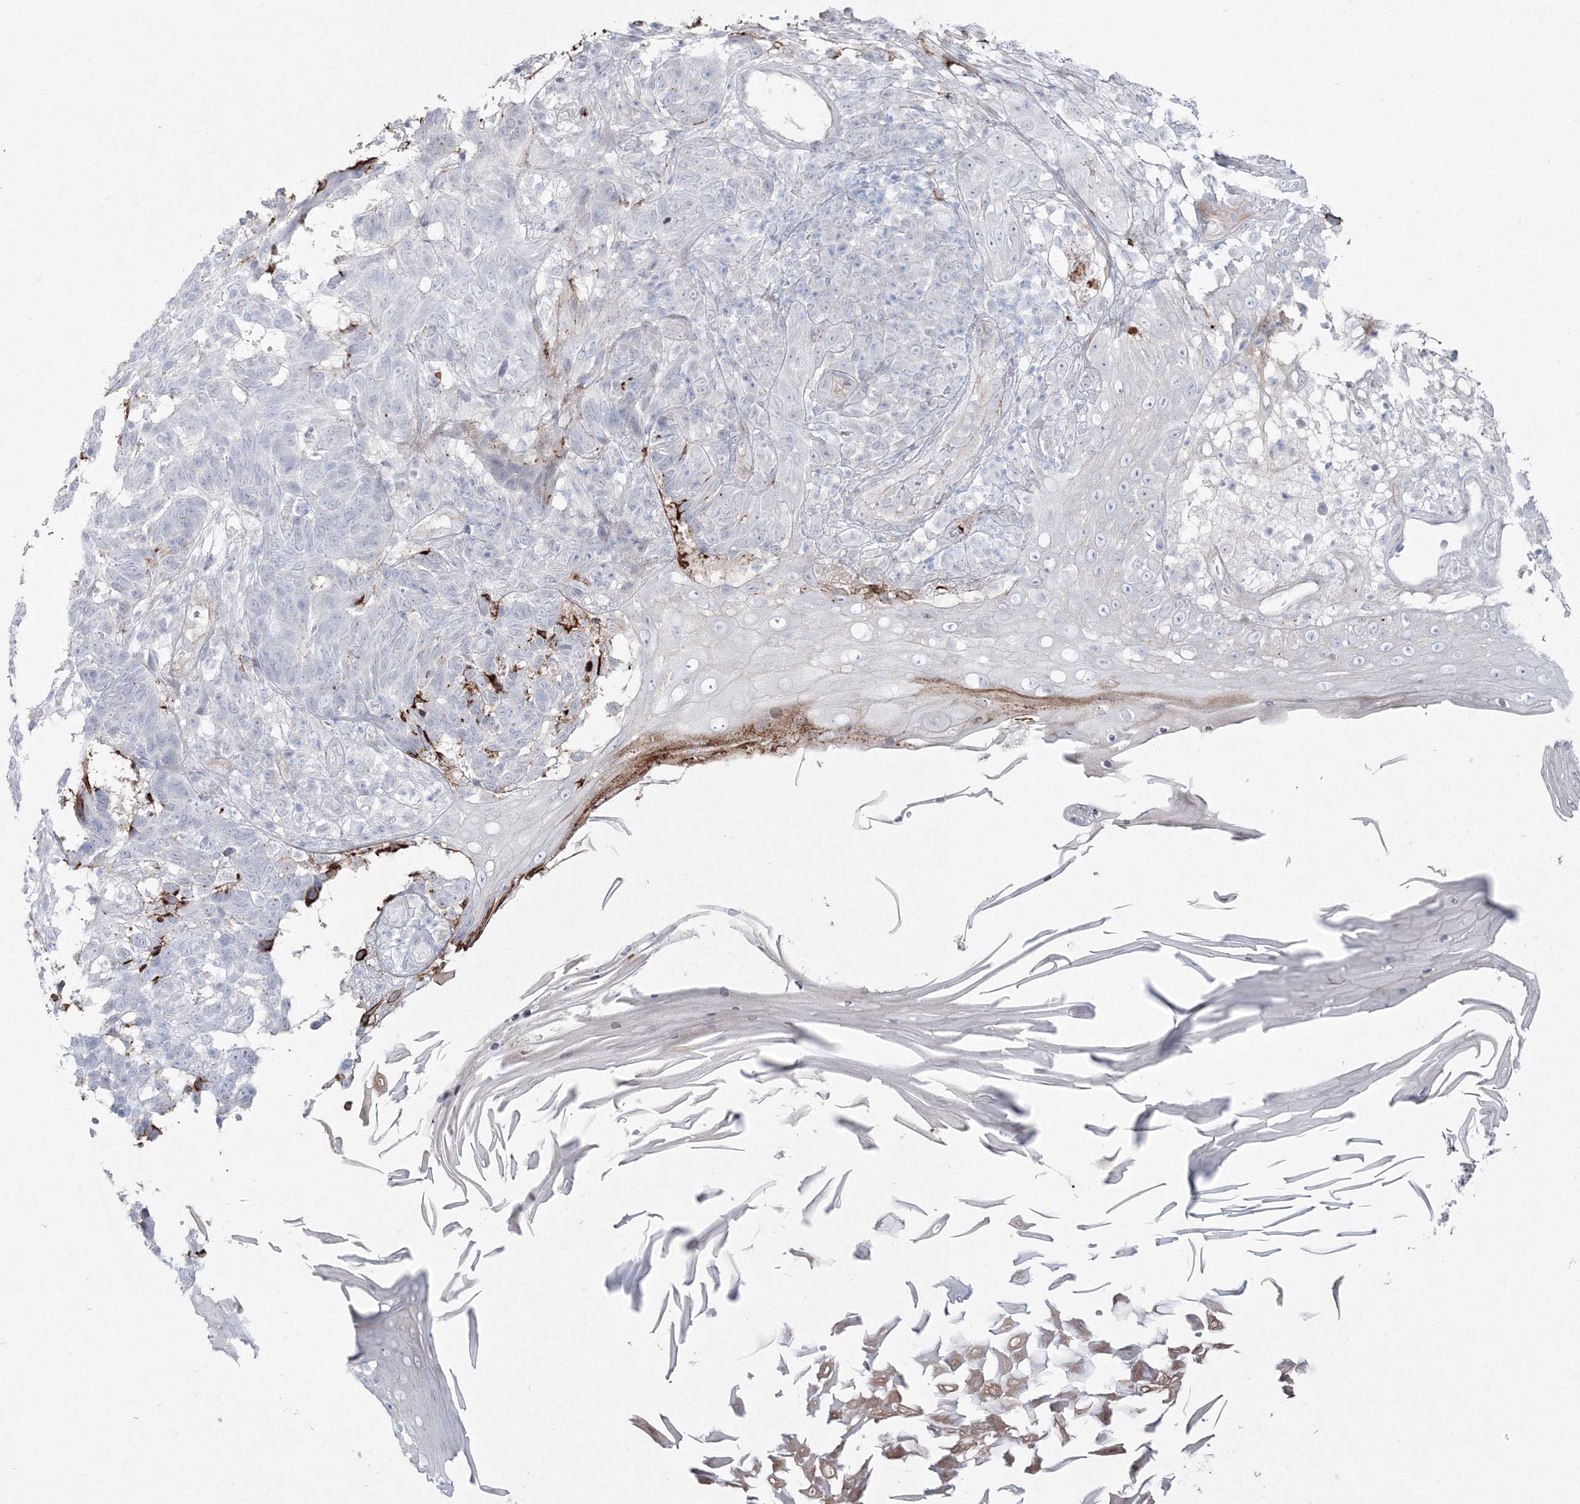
{"staining": {"intensity": "negative", "quantity": "none", "location": "none"}, "tissue": "skin cancer", "cell_type": "Tumor cells", "image_type": "cancer", "snomed": [{"axis": "morphology", "description": "Basal cell carcinoma"}, {"axis": "topography", "description": "Skin"}], "caption": "Immunohistochemical staining of human skin basal cell carcinoma shows no significant staining in tumor cells. Brightfield microscopy of immunohistochemistry stained with DAB (brown) and hematoxylin (blue), captured at high magnification.", "gene": "HYAL2", "patient": {"sex": "male", "age": 85}}